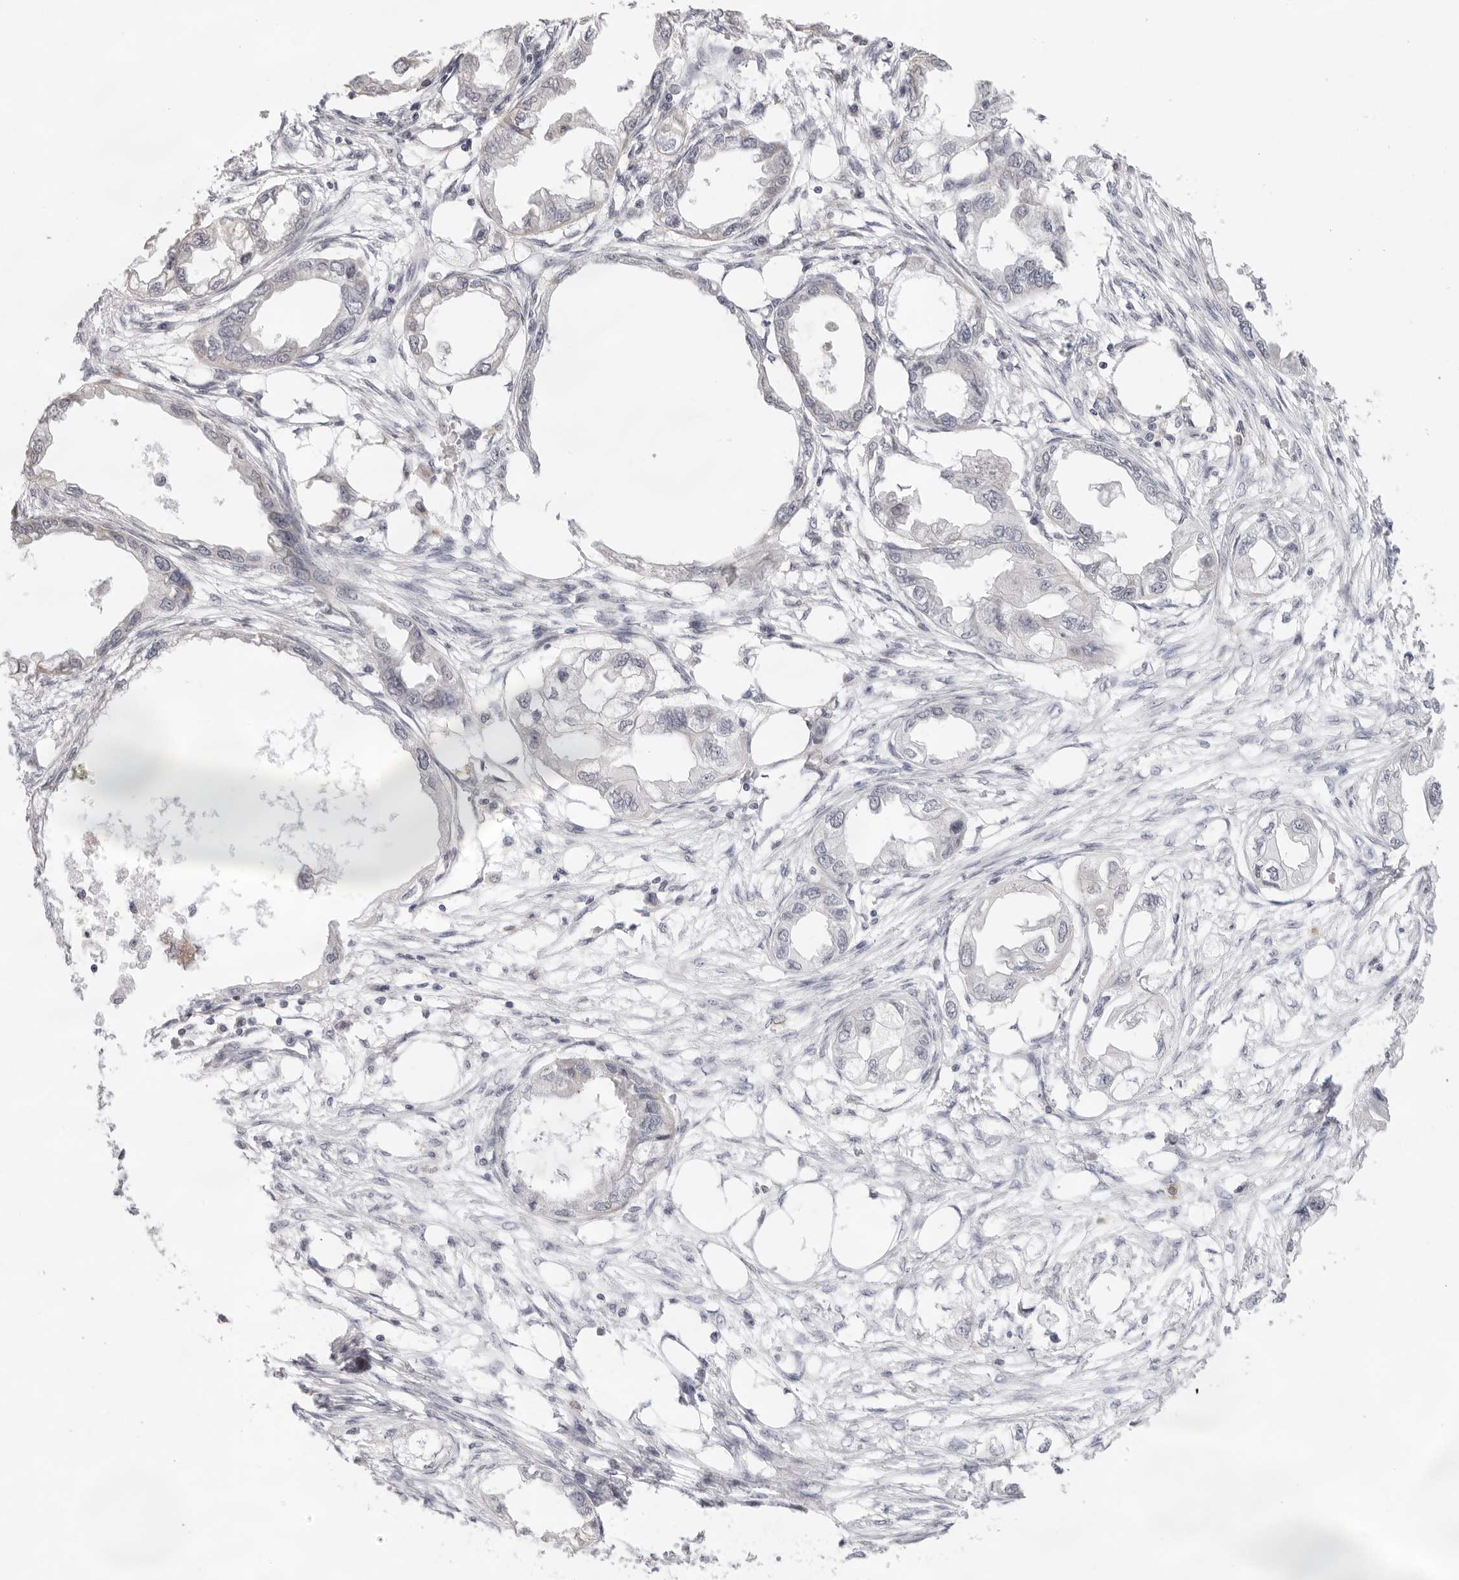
{"staining": {"intensity": "negative", "quantity": "none", "location": "none"}, "tissue": "endometrial cancer", "cell_type": "Tumor cells", "image_type": "cancer", "snomed": [{"axis": "morphology", "description": "Adenocarcinoma, NOS"}, {"axis": "morphology", "description": "Adenocarcinoma, metastatic, NOS"}, {"axis": "topography", "description": "Adipose tissue"}, {"axis": "topography", "description": "Endometrium"}], "caption": "Immunohistochemistry micrograph of human adenocarcinoma (endometrial) stained for a protein (brown), which displays no expression in tumor cells.", "gene": "FDPS", "patient": {"sex": "female", "age": 67}}